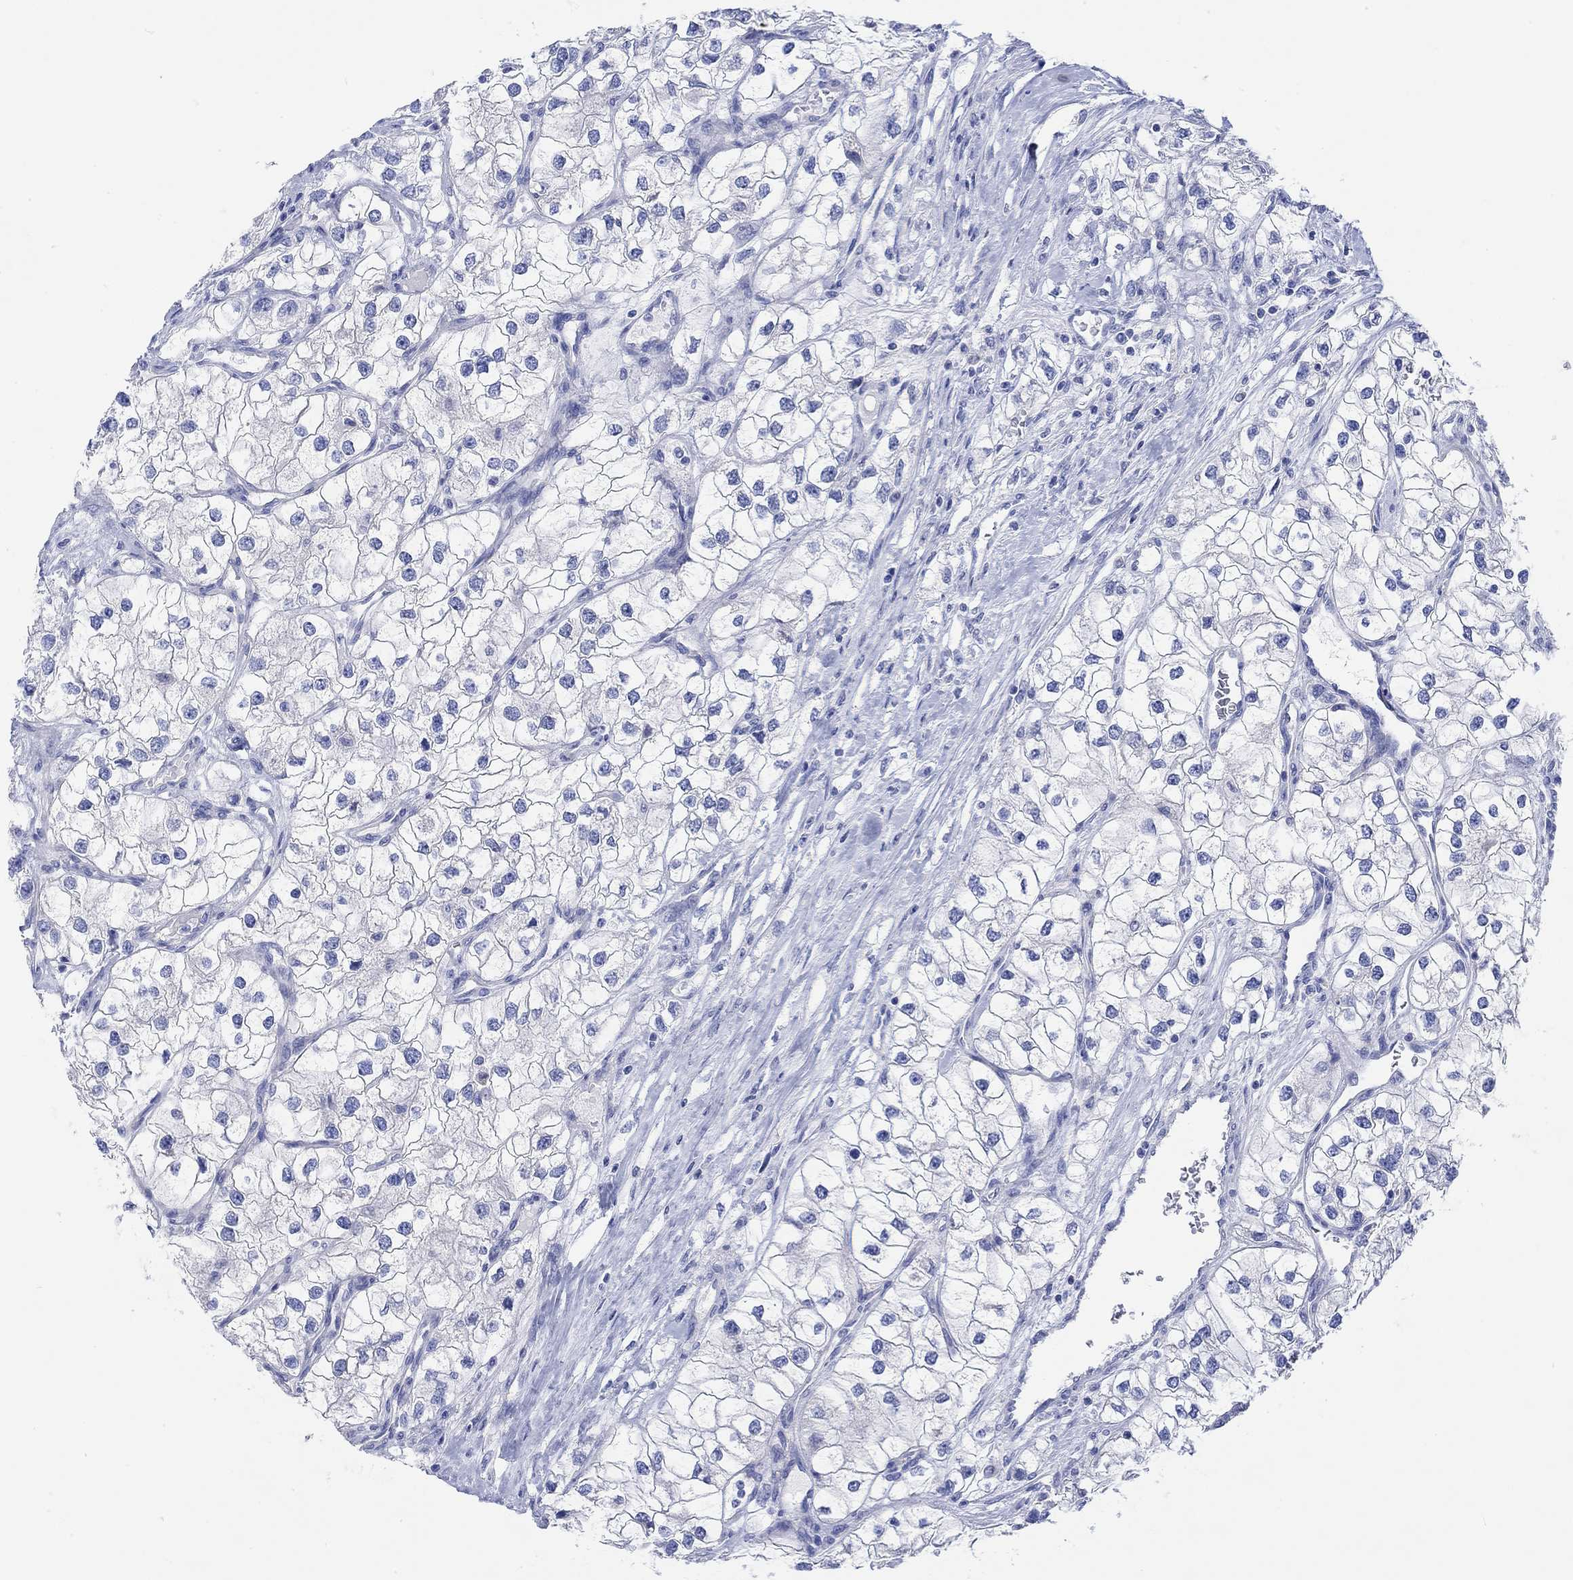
{"staining": {"intensity": "negative", "quantity": "none", "location": "none"}, "tissue": "renal cancer", "cell_type": "Tumor cells", "image_type": "cancer", "snomed": [{"axis": "morphology", "description": "Adenocarcinoma, NOS"}, {"axis": "topography", "description": "Kidney"}], "caption": "There is no significant expression in tumor cells of renal cancer.", "gene": "REEP6", "patient": {"sex": "male", "age": 59}}